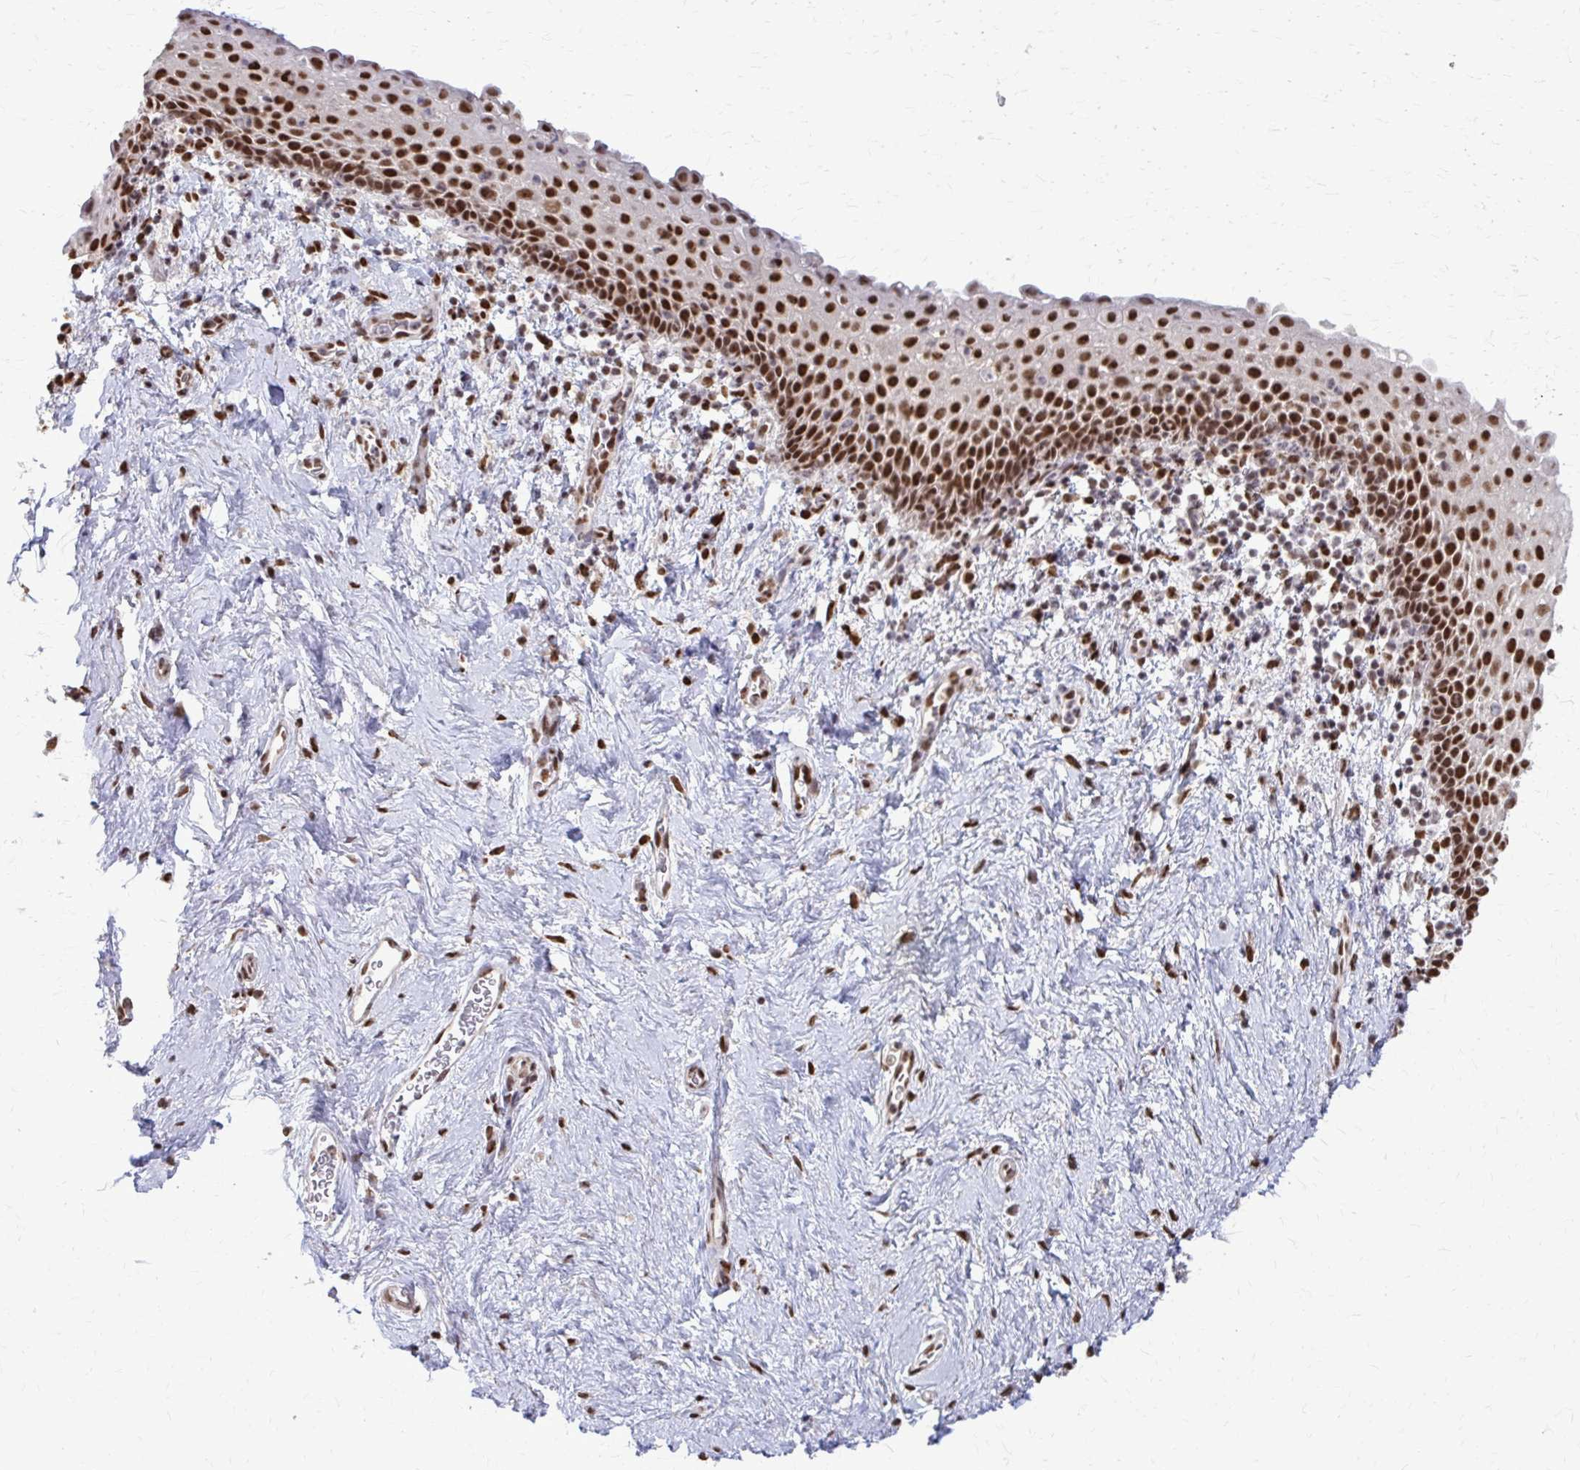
{"staining": {"intensity": "strong", "quantity": ">75%", "location": "nuclear"}, "tissue": "vagina", "cell_type": "Squamous epithelial cells", "image_type": "normal", "snomed": [{"axis": "morphology", "description": "Normal tissue, NOS"}, {"axis": "topography", "description": "Vagina"}], "caption": "Approximately >75% of squamous epithelial cells in unremarkable vagina exhibit strong nuclear protein staining as visualized by brown immunohistochemical staining.", "gene": "TTF1", "patient": {"sex": "female", "age": 61}}